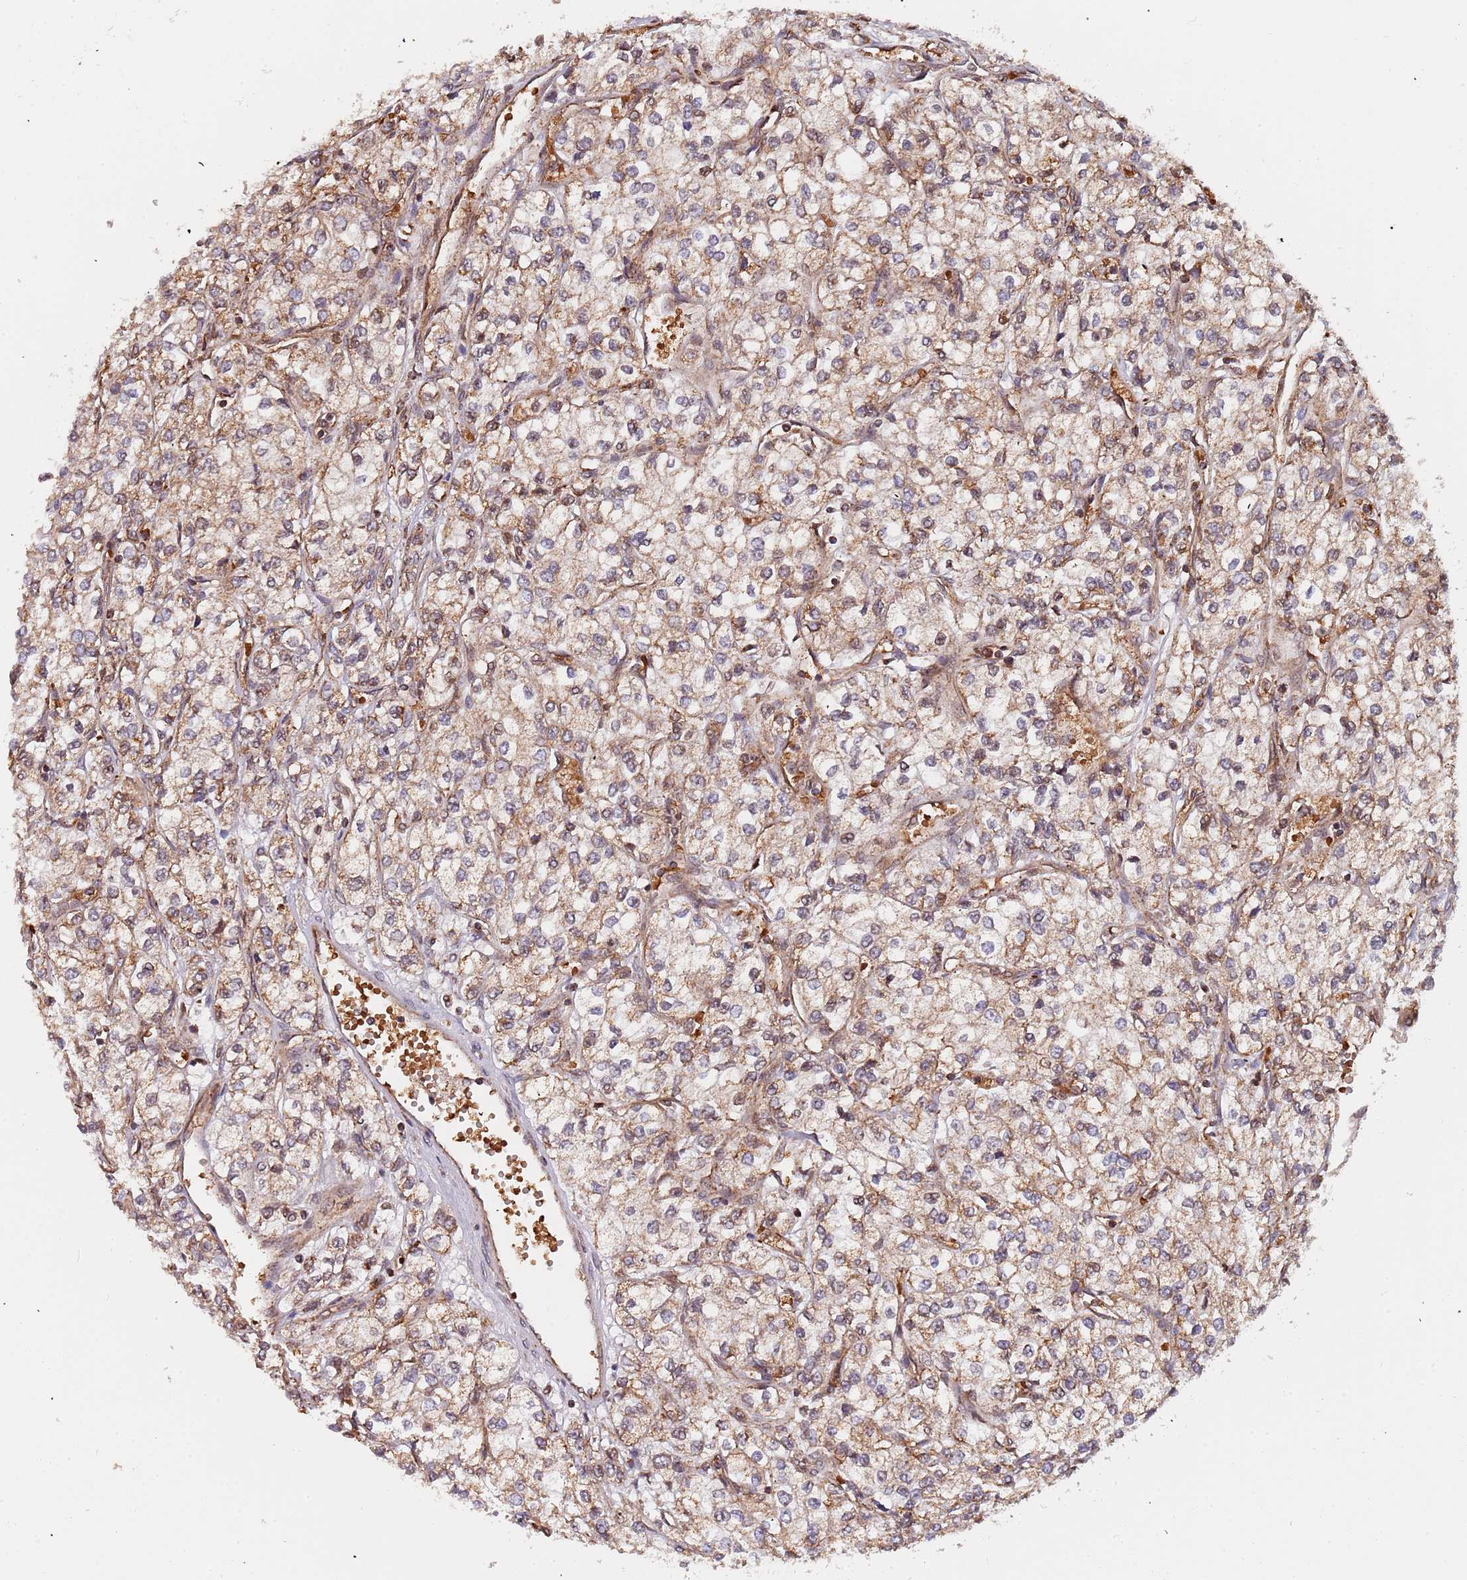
{"staining": {"intensity": "weak", "quantity": ">75%", "location": "cytoplasmic/membranous"}, "tissue": "renal cancer", "cell_type": "Tumor cells", "image_type": "cancer", "snomed": [{"axis": "morphology", "description": "Adenocarcinoma, NOS"}, {"axis": "topography", "description": "Kidney"}], "caption": "Immunohistochemical staining of renal adenocarcinoma reveals low levels of weak cytoplasmic/membranous protein positivity in about >75% of tumor cells.", "gene": "DCHS1", "patient": {"sex": "male", "age": 80}}